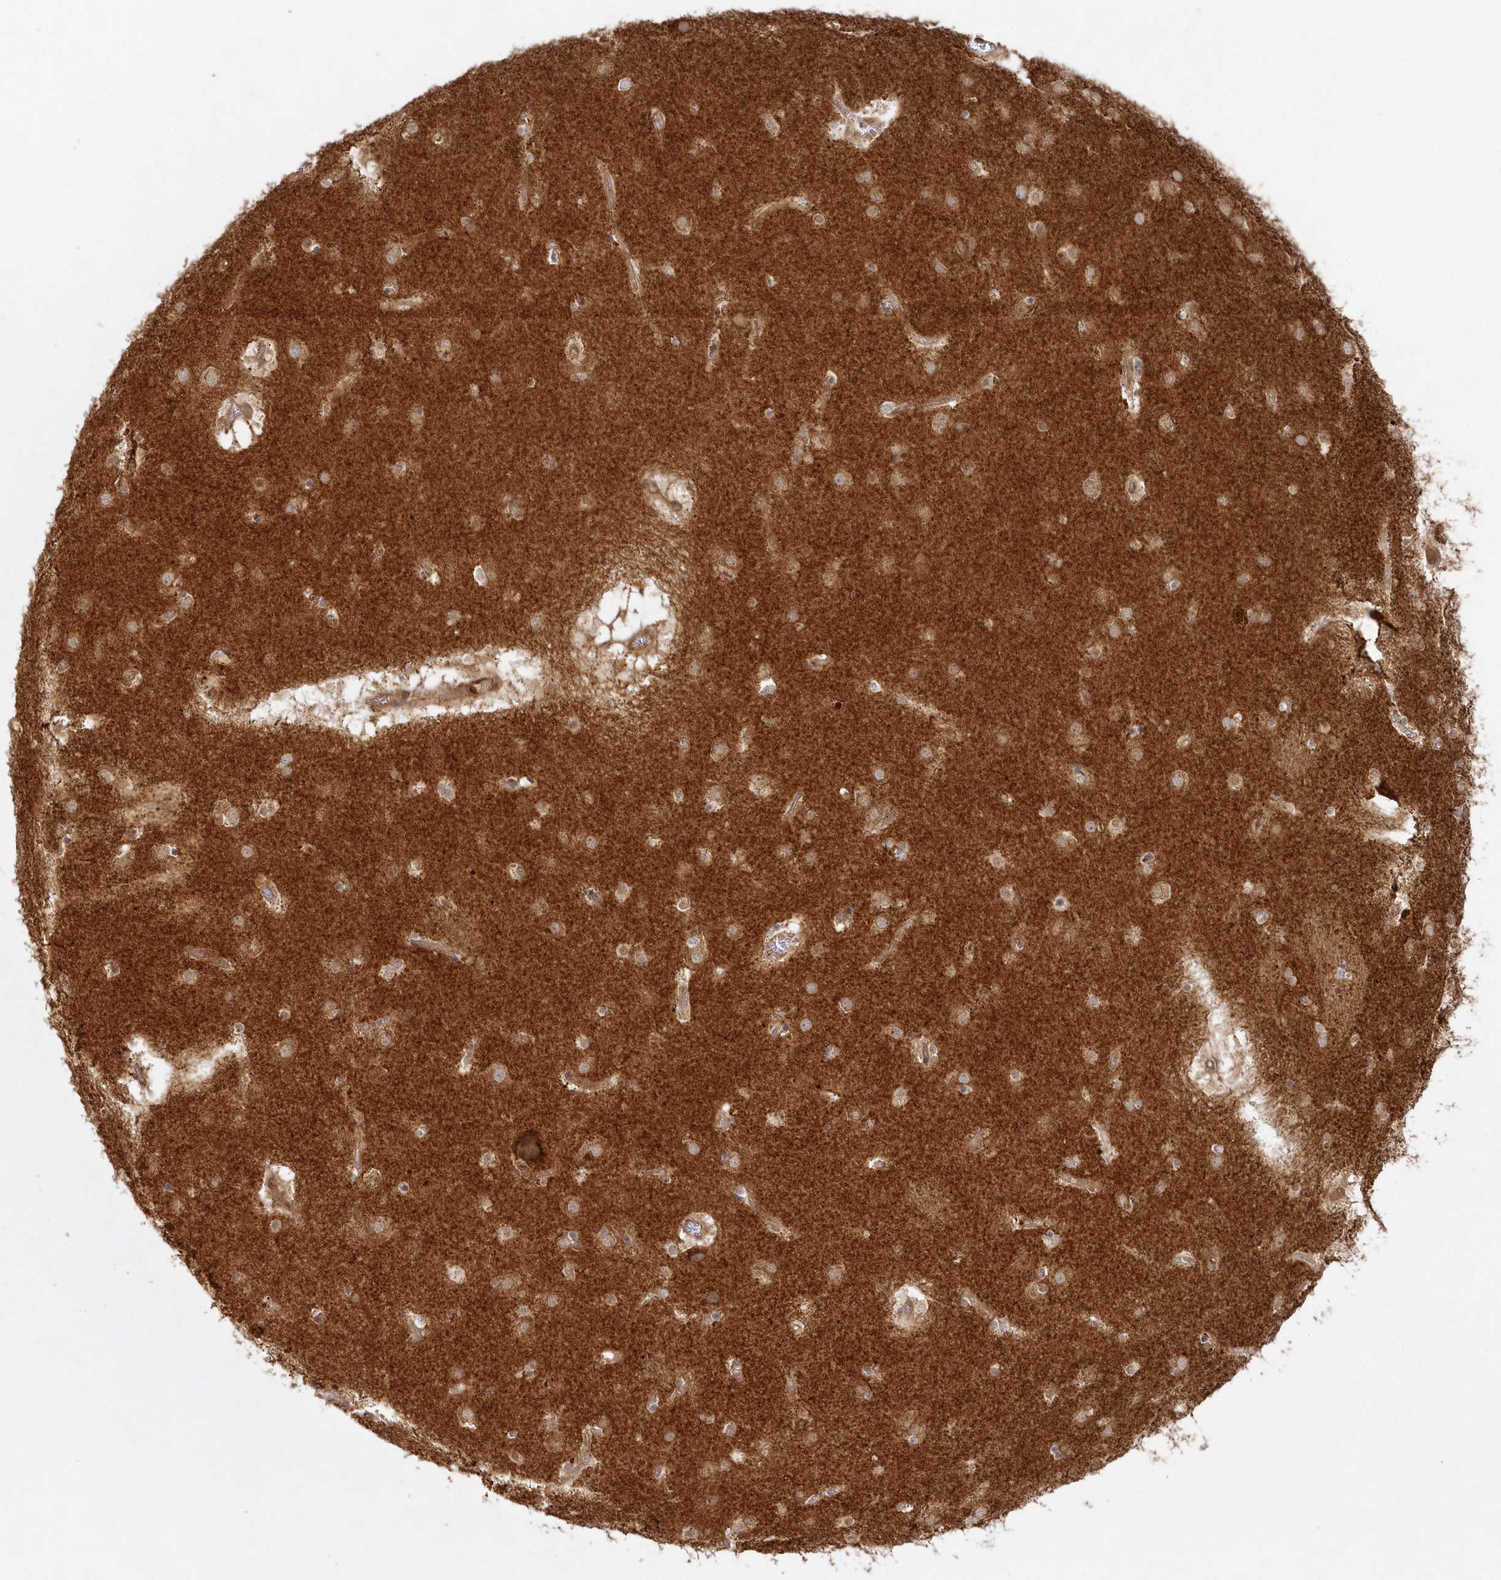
{"staining": {"intensity": "moderate", "quantity": "<25%", "location": "cytoplasmic/membranous"}, "tissue": "caudate", "cell_type": "Glial cells", "image_type": "normal", "snomed": [{"axis": "morphology", "description": "Normal tissue, NOS"}, {"axis": "topography", "description": "Lateral ventricle wall"}], "caption": "This image exhibits benign caudate stained with IHC to label a protein in brown. The cytoplasmic/membranous of glial cells show moderate positivity for the protein. Nuclei are counter-stained blue.", "gene": "GBE1", "patient": {"sex": "male", "age": 70}}